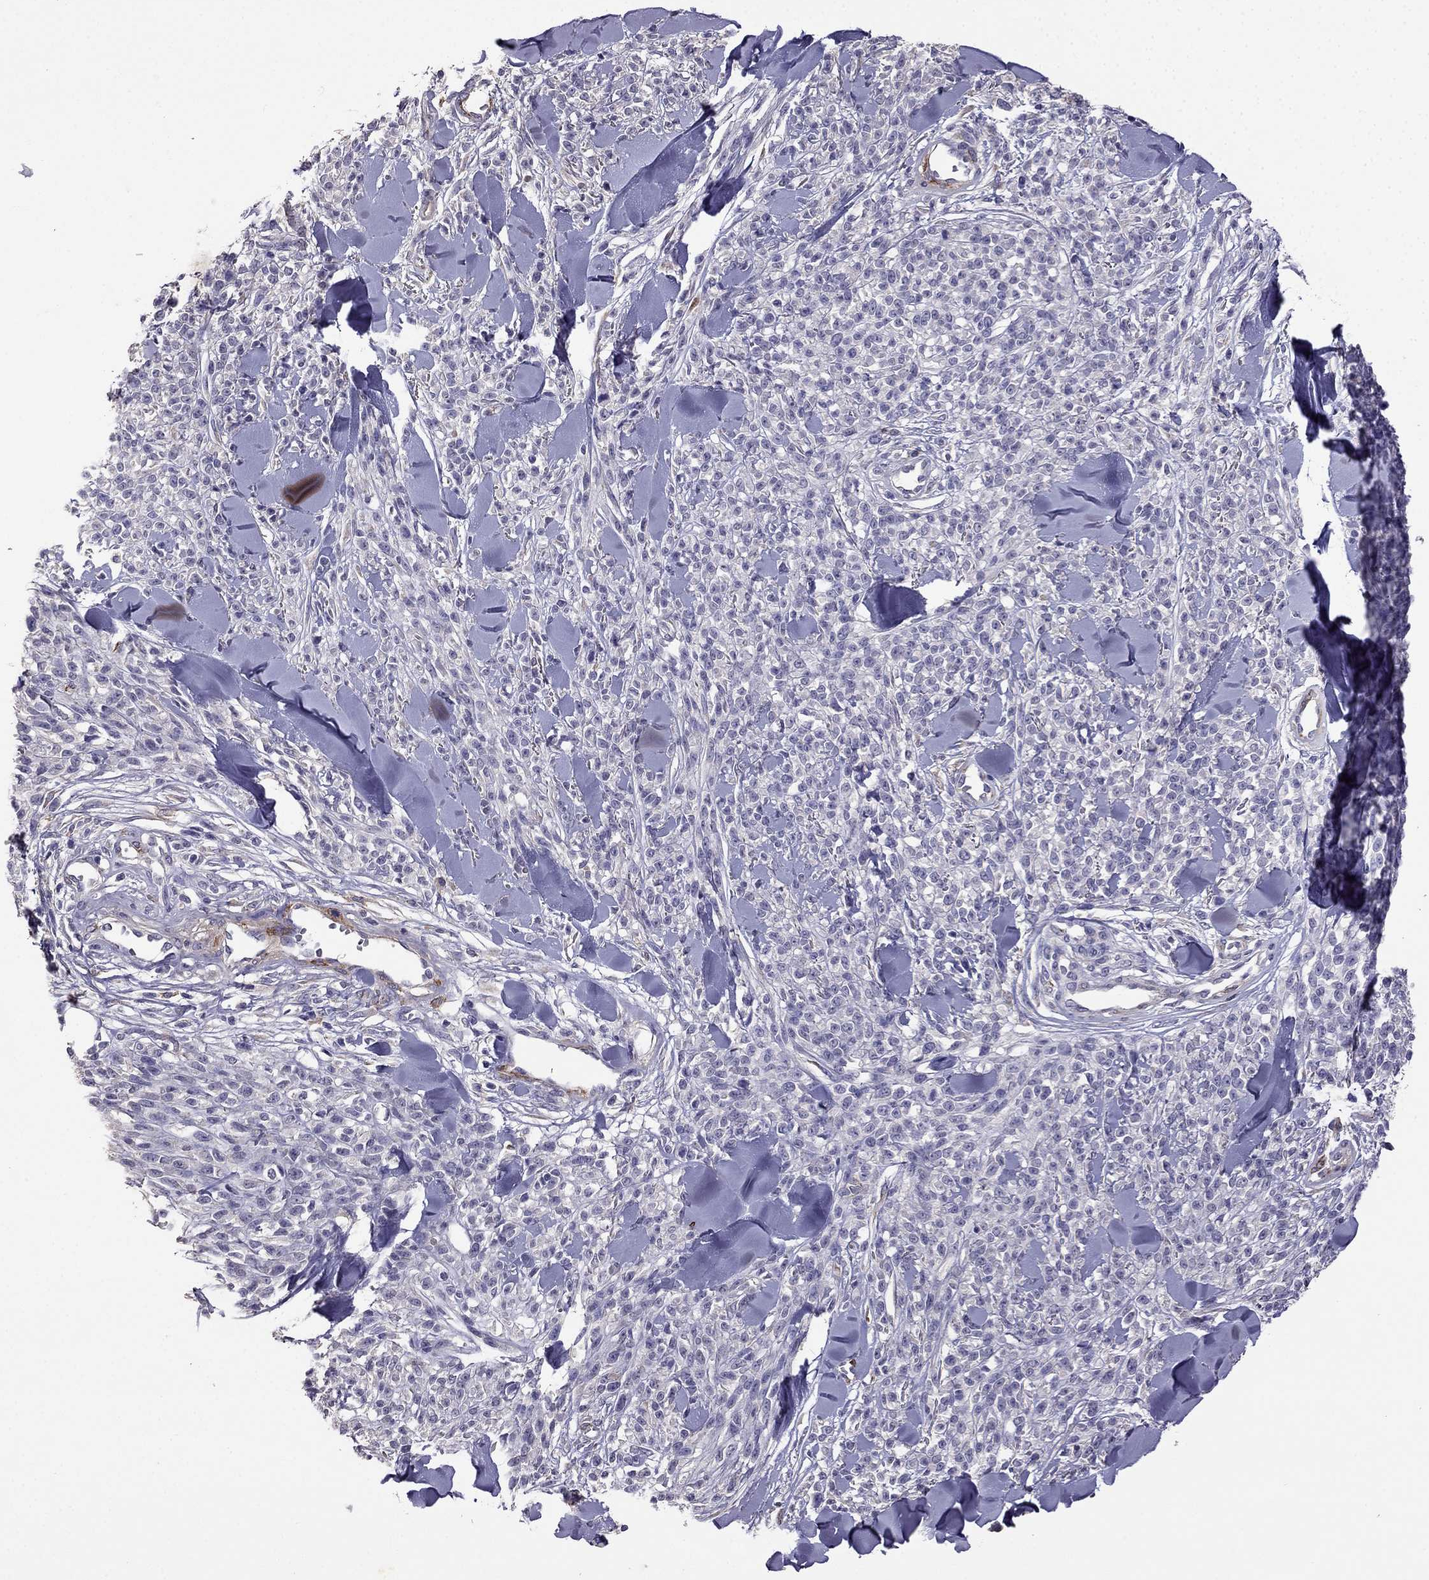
{"staining": {"intensity": "negative", "quantity": "none", "location": "none"}, "tissue": "melanoma", "cell_type": "Tumor cells", "image_type": "cancer", "snomed": [{"axis": "morphology", "description": "Malignant melanoma, NOS"}, {"axis": "topography", "description": "Skin"}, {"axis": "topography", "description": "Skin of trunk"}], "caption": "Immunohistochemical staining of human malignant melanoma demonstrates no significant positivity in tumor cells.", "gene": "CDH9", "patient": {"sex": "male", "age": 74}}